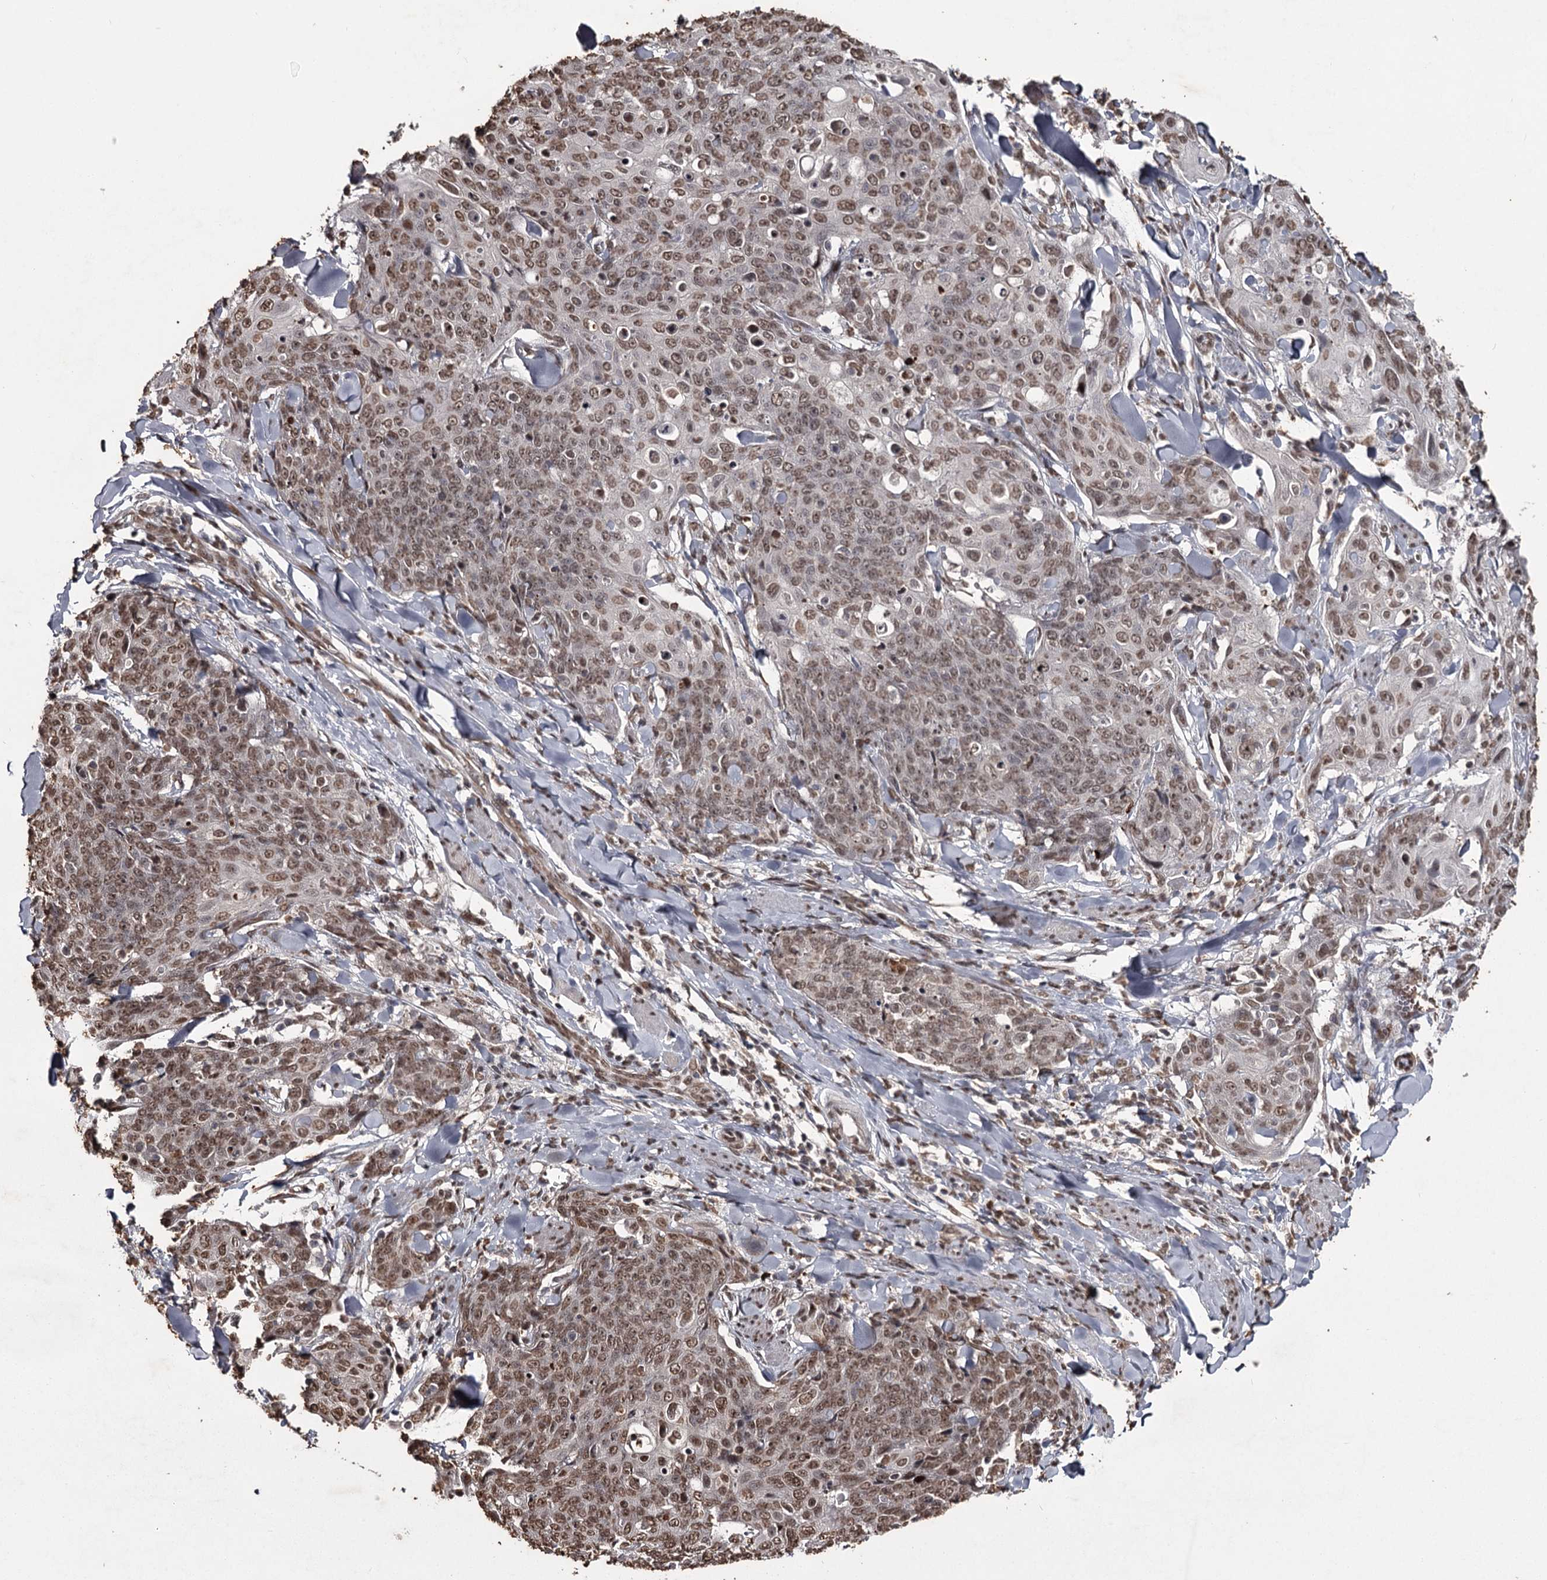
{"staining": {"intensity": "moderate", "quantity": ">75%", "location": "nuclear"}, "tissue": "skin cancer", "cell_type": "Tumor cells", "image_type": "cancer", "snomed": [{"axis": "morphology", "description": "Squamous cell carcinoma, NOS"}, {"axis": "topography", "description": "Skin"}, {"axis": "topography", "description": "Vulva"}], "caption": "High-magnification brightfield microscopy of skin squamous cell carcinoma stained with DAB (brown) and counterstained with hematoxylin (blue). tumor cells exhibit moderate nuclear positivity is appreciated in approximately>75% of cells.", "gene": "THYN1", "patient": {"sex": "female", "age": 85}}